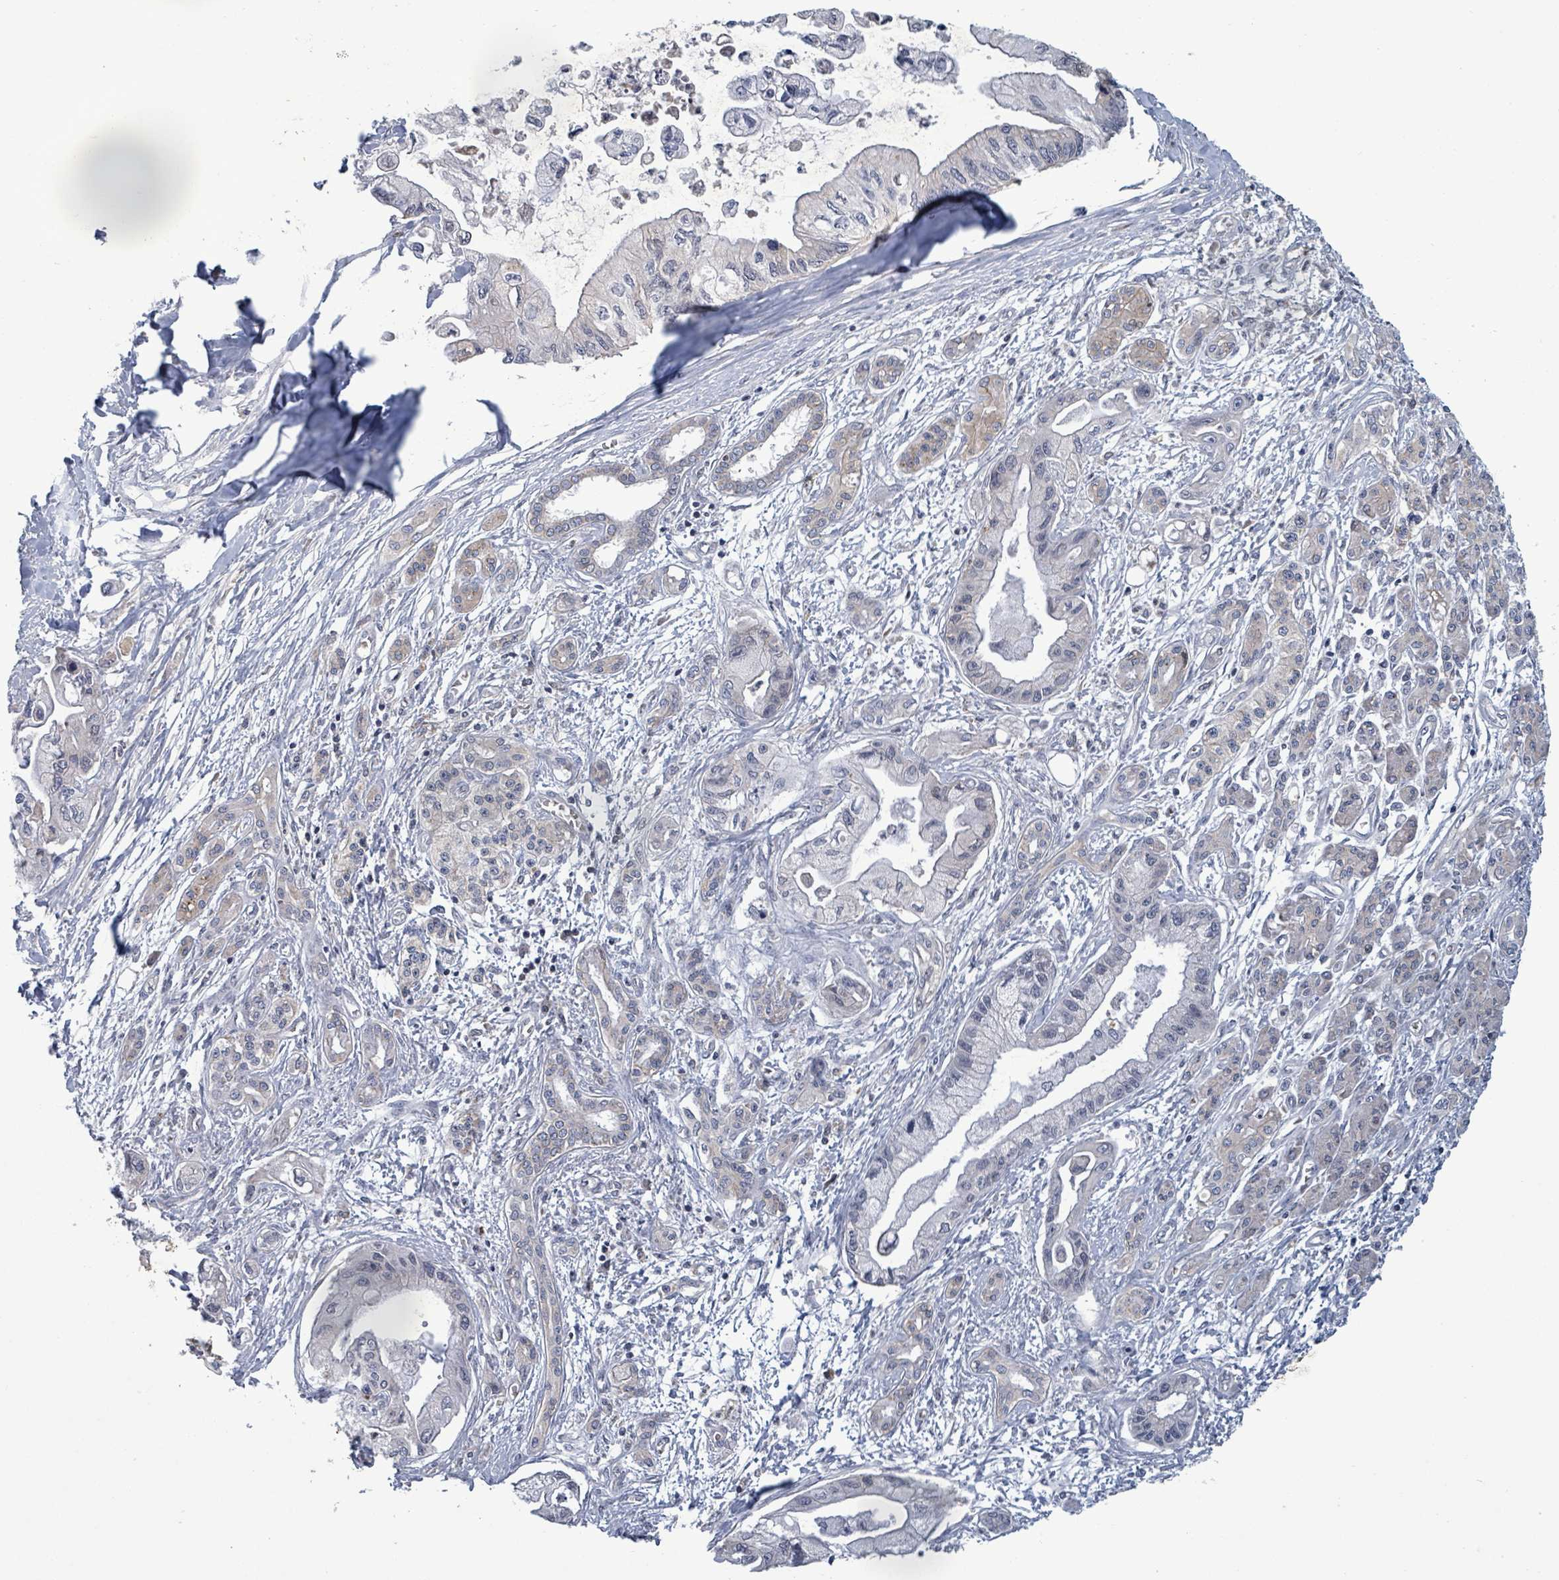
{"staining": {"intensity": "negative", "quantity": "none", "location": "none"}, "tissue": "pancreatic cancer", "cell_type": "Tumor cells", "image_type": "cancer", "snomed": [{"axis": "morphology", "description": "Adenocarcinoma, NOS"}, {"axis": "topography", "description": "Pancreas"}], "caption": "DAB (3,3'-diaminobenzidine) immunohistochemical staining of pancreatic cancer (adenocarcinoma) displays no significant expression in tumor cells.", "gene": "GRM8", "patient": {"sex": "male", "age": 61}}